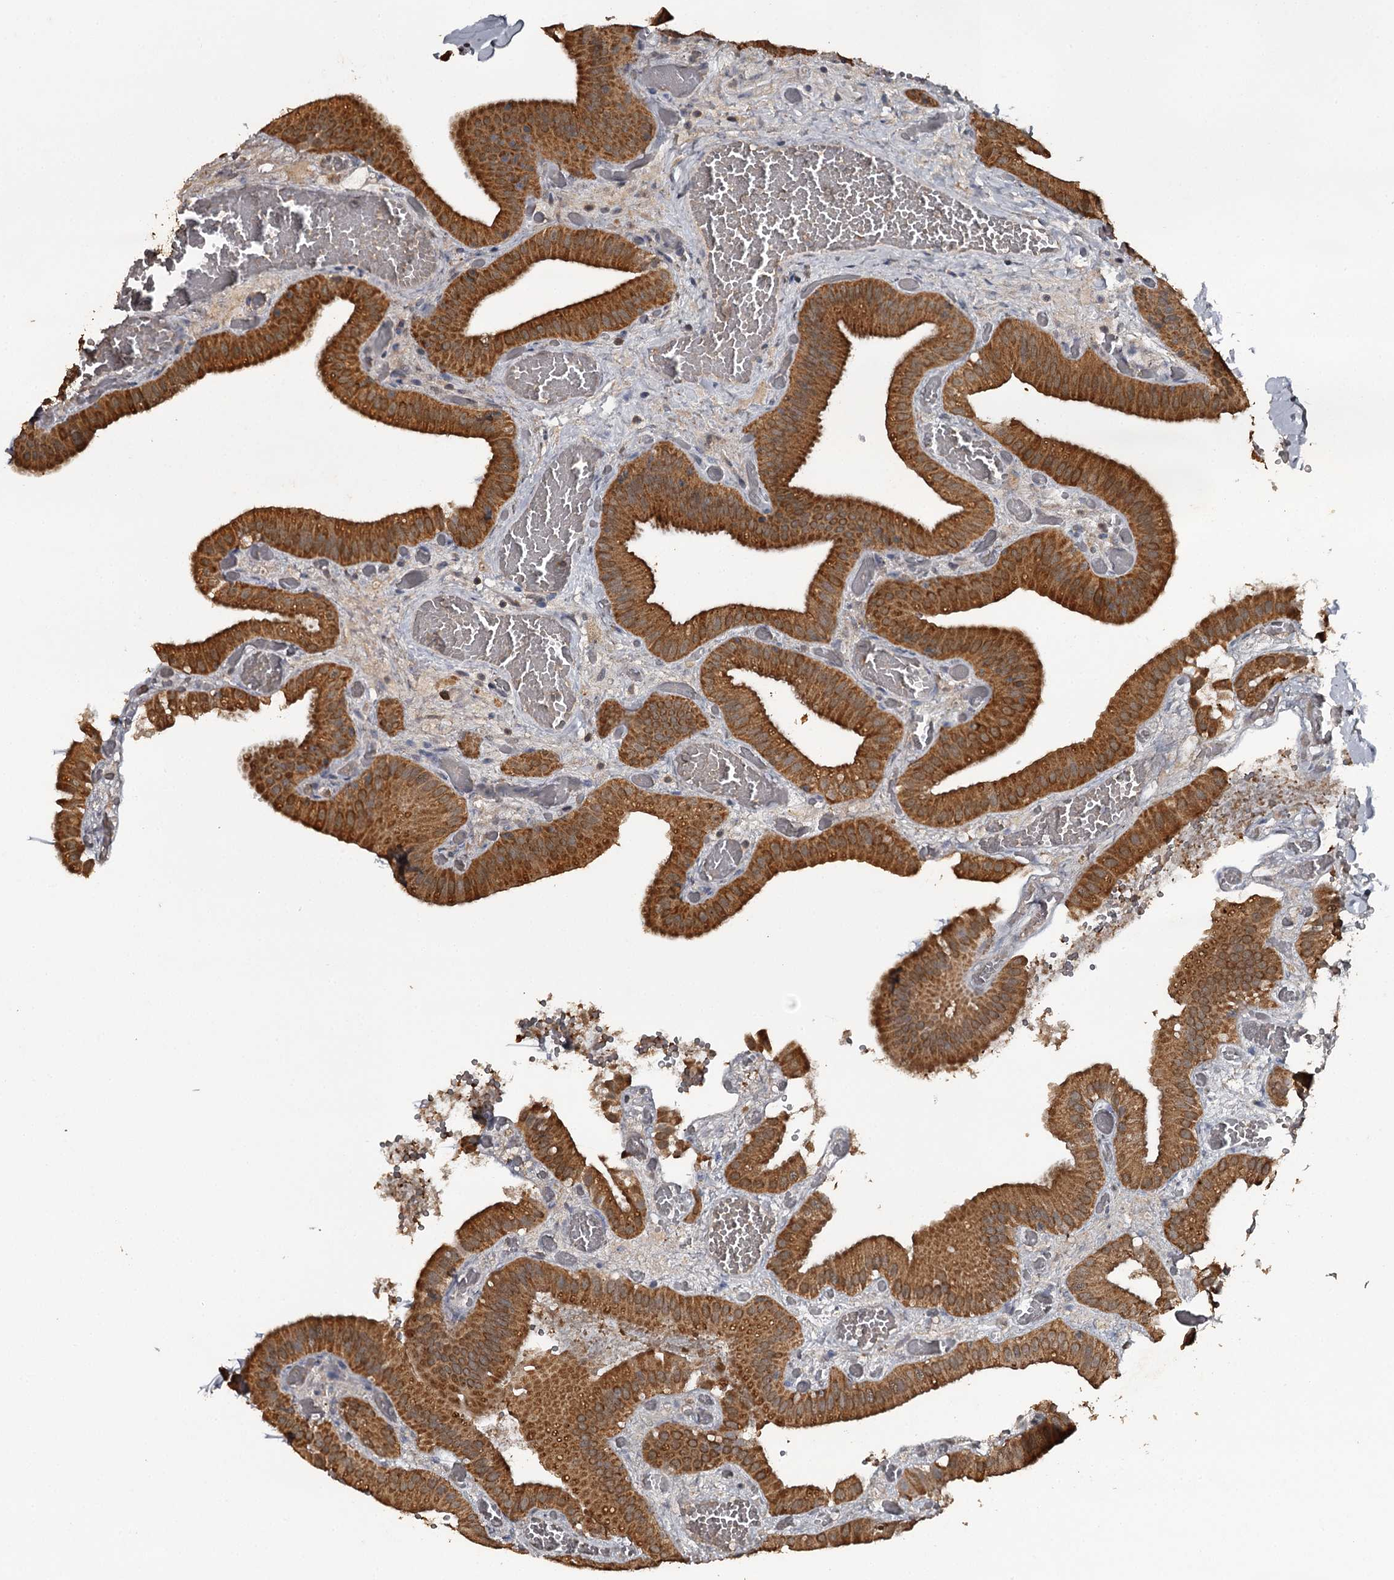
{"staining": {"intensity": "strong", "quantity": ">75%", "location": "cytoplasmic/membranous"}, "tissue": "gallbladder", "cell_type": "Glandular cells", "image_type": "normal", "snomed": [{"axis": "morphology", "description": "Normal tissue, NOS"}, {"axis": "topography", "description": "Gallbladder"}], "caption": "Immunohistochemical staining of normal human gallbladder displays strong cytoplasmic/membranous protein staining in approximately >75% of glandular cells. (Stains: DAB in brown, nuclei in blue, Microscopy: brightfield microscopy at high magnification).", "gene": "WIPI1", "patient": {"sex": "female", "age": 64}}